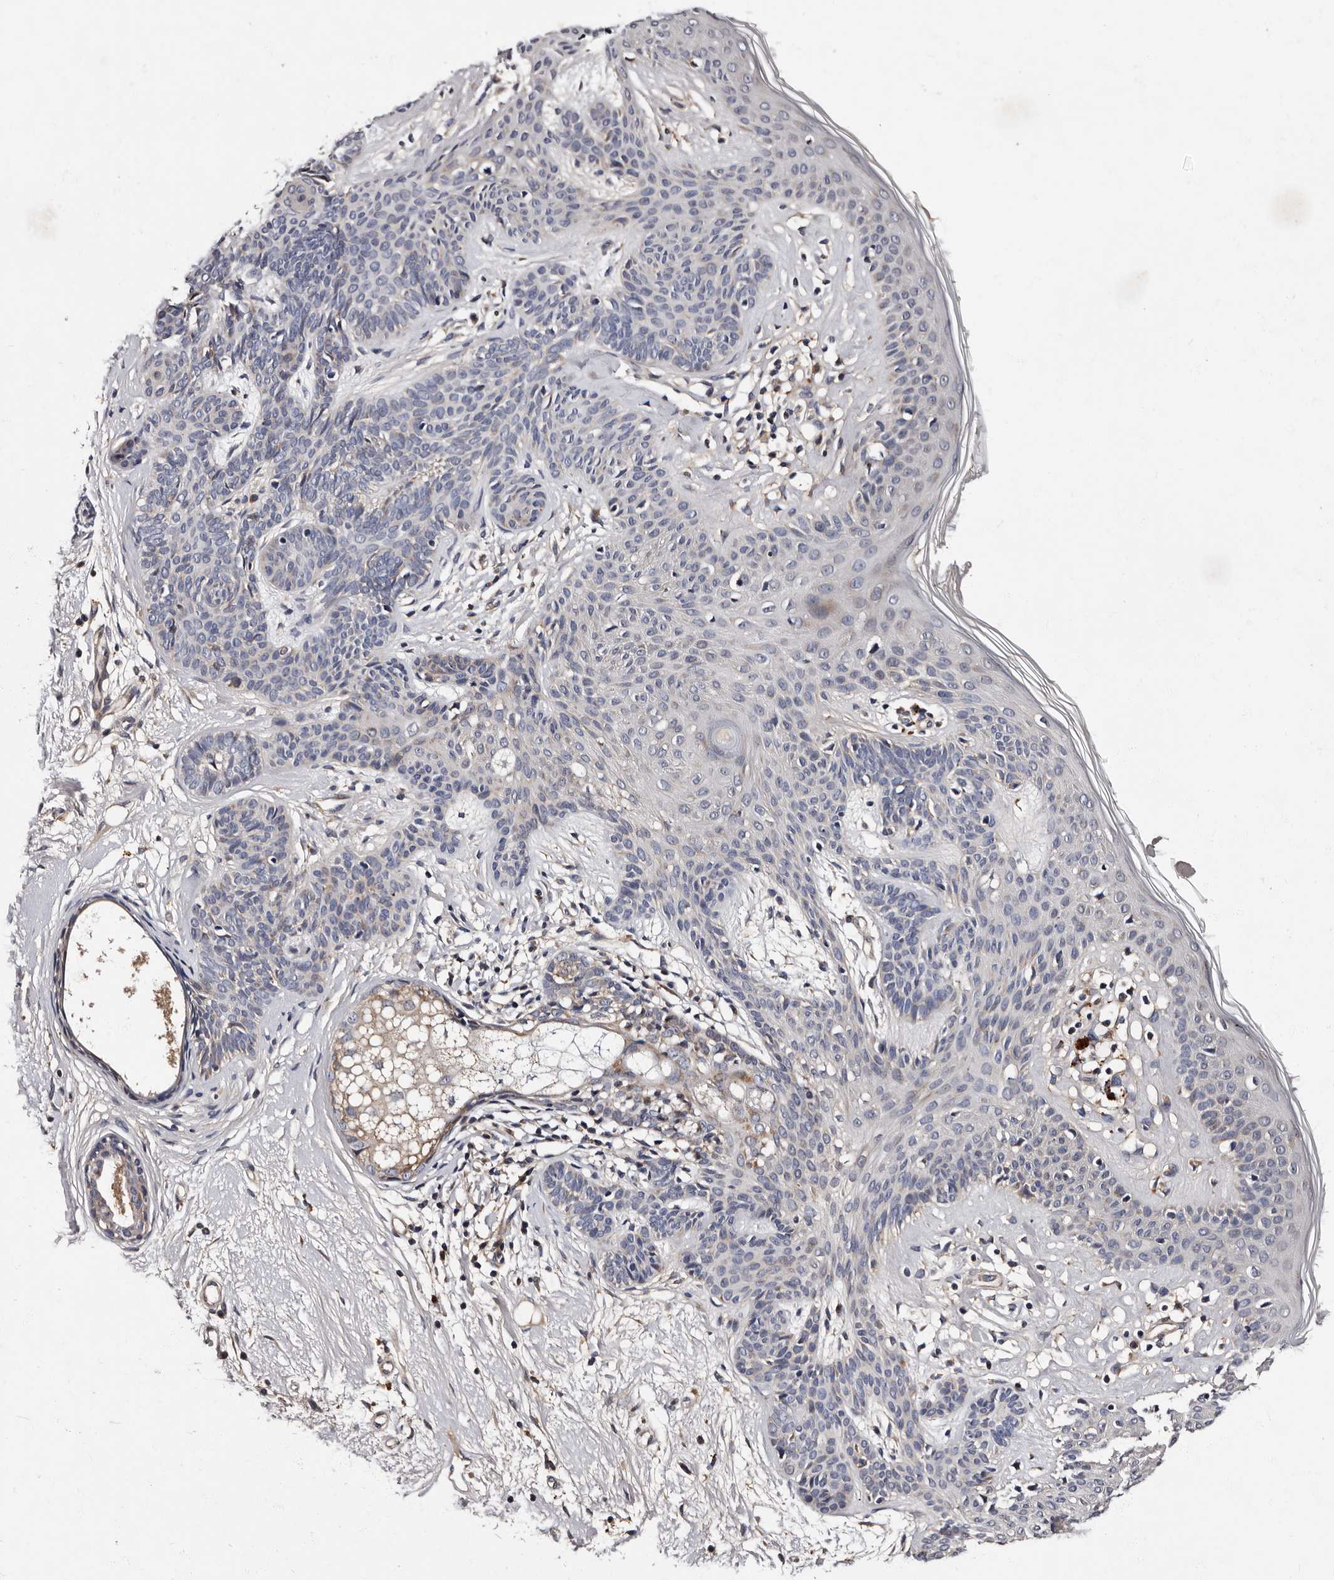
{"staining": {"intensity": "negative", "quantity": "none", "location": "none"}, "tissue": "skin cancer", "cell_type": "Tumor cells", "image_type": "cancer", "snomed": [{"axis": "morphology", "description": "Developmental malformation"}, {"axis": "morphology", "description": "Basal cell carcinoma"}, {"axis": "topography", "description": "Skin"}], "caption": "Tumor cells are negative for protein expression in human skin cancer (basal cell carcinoma).", "gene": "ADCK5", "patient": {"sex": "female", "age": 62}}